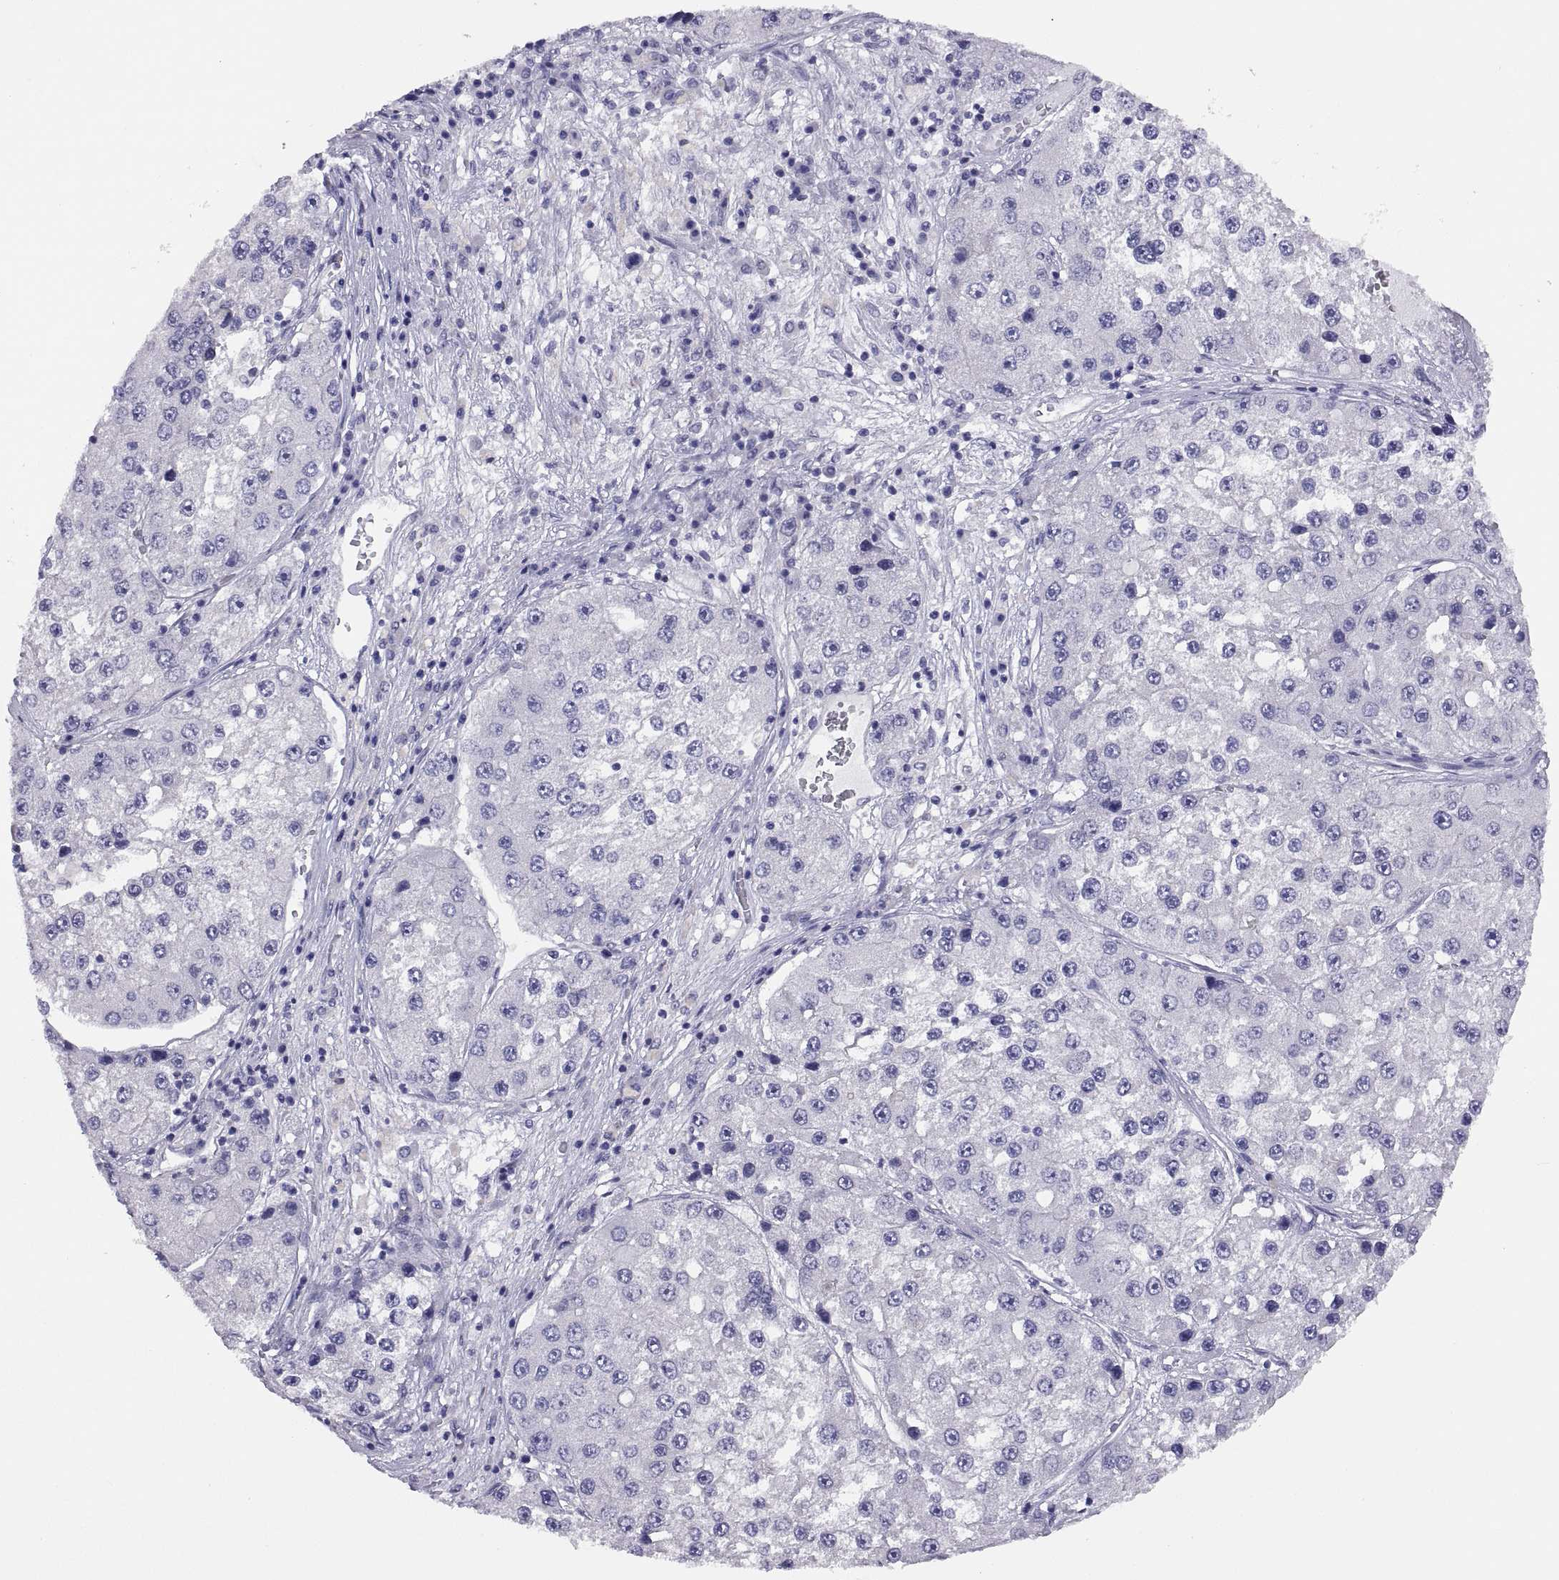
{"staining": {"intensity": "negative", "quantity": "none", "location": "none"}, "tissue": "liver cancer", "cell_type": "Tumor cells", "image_type": "cancer", "snomed": [{"axis": "morphology", "description": "Carcinoma, Hepatocellular, NOS"}, {"axis": "topography", "description": "Liver"}], "caption": "Tumor cells are negative for protein expression in human liver hepatocellular carcinoma.", "gene": "STRC", "patient": {"sex": "female", "age": 73}}